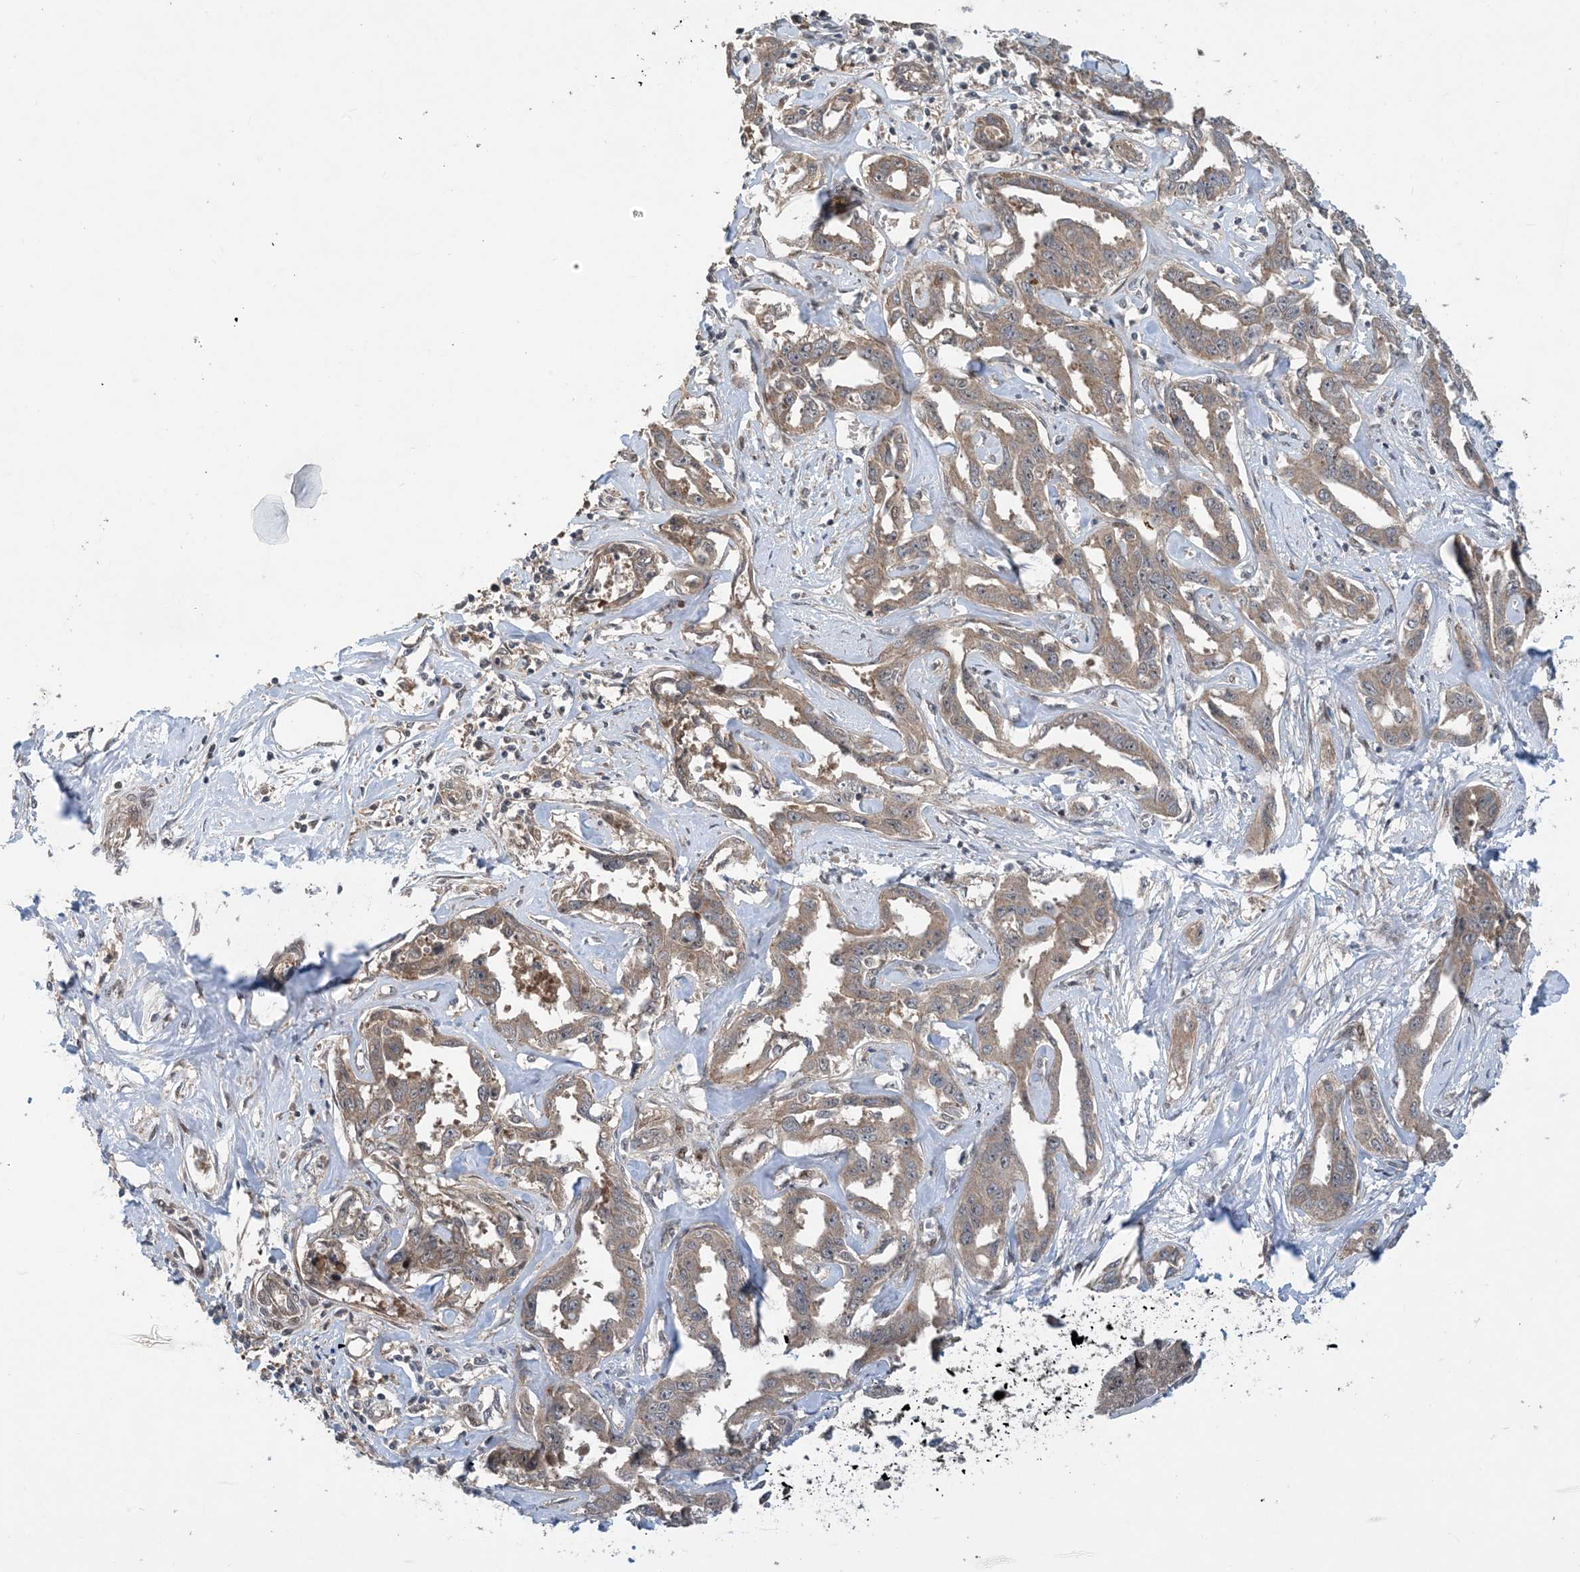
{"staining": {"intensity": "weak", "quantity": ">75%", "location": "cytoplasmic/membranous"}, "tissue": "liver cancer", "cell_type": "Tumor cells", "image_type": "cancer", "snomed": [{"axis": "morphology", "description": "Cholangiocarcinoma"}, {"axis": "topography", "description": "Liver"}], "caption": "Brown immunohistochemical staining in liver cholangiocarcinoma demonstrates weak cytoplasmic/membranous positivity in about >75% of tumor cells.", "gene": "HEMK1", "patient": {"sex": "male", "age": 59}}